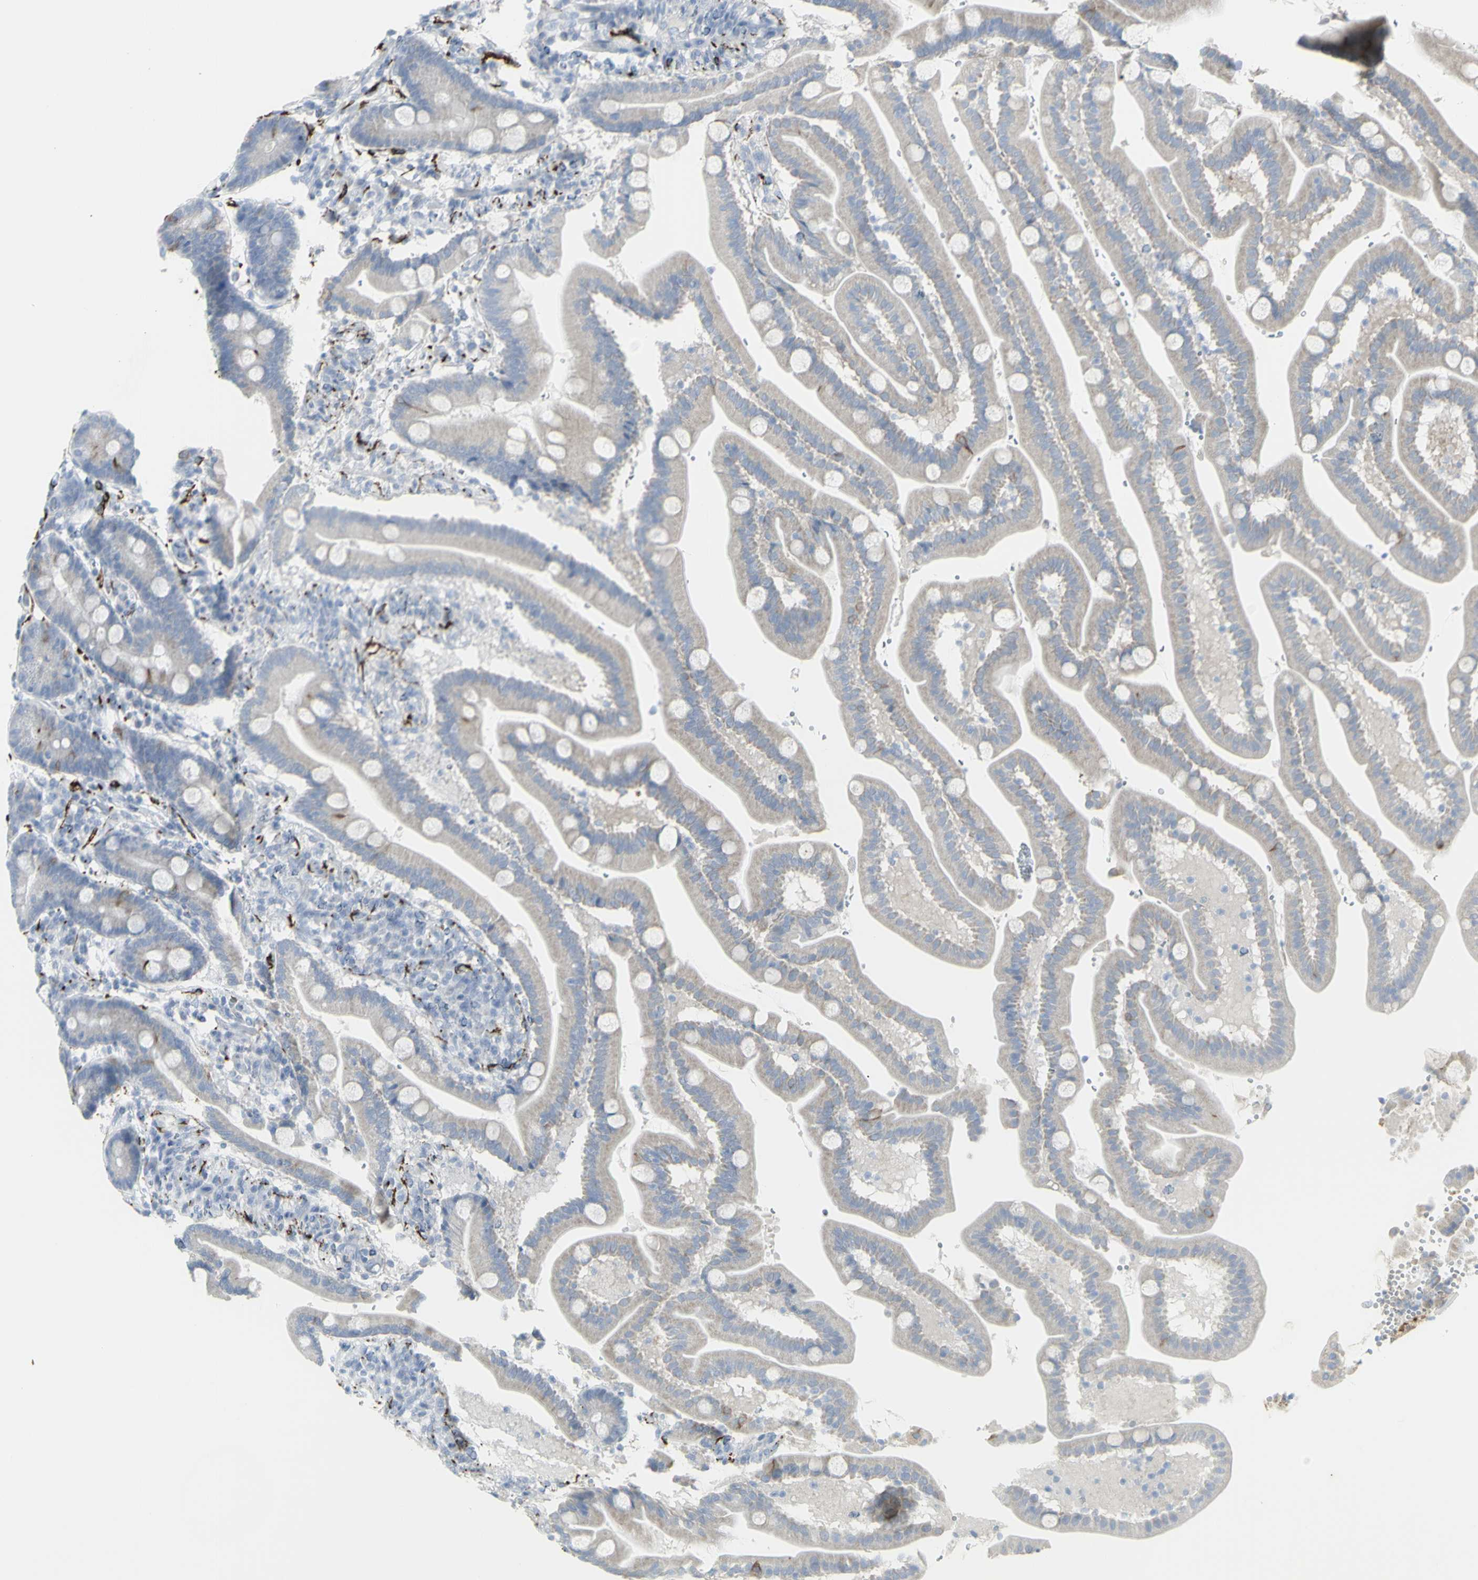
{"staining": {"intensity": "negative", "quantity": "none", "location": "none"}, "tissue": "duodenum", "cell_type": "Glandular cells", "image_type": "normal", "snomed": [{"axis": "morphology", "description": "Normal tissue, NOS"}, {"axis": "topography", "description": "Duodenum"}], "caption": "This is an immunohistochemistry photomicrograph of unremarkable human duodenum. There is no staining in glandular cells.", "gene": "ENSG00000198211", "patient": {"sex": "male", "age": 54}}